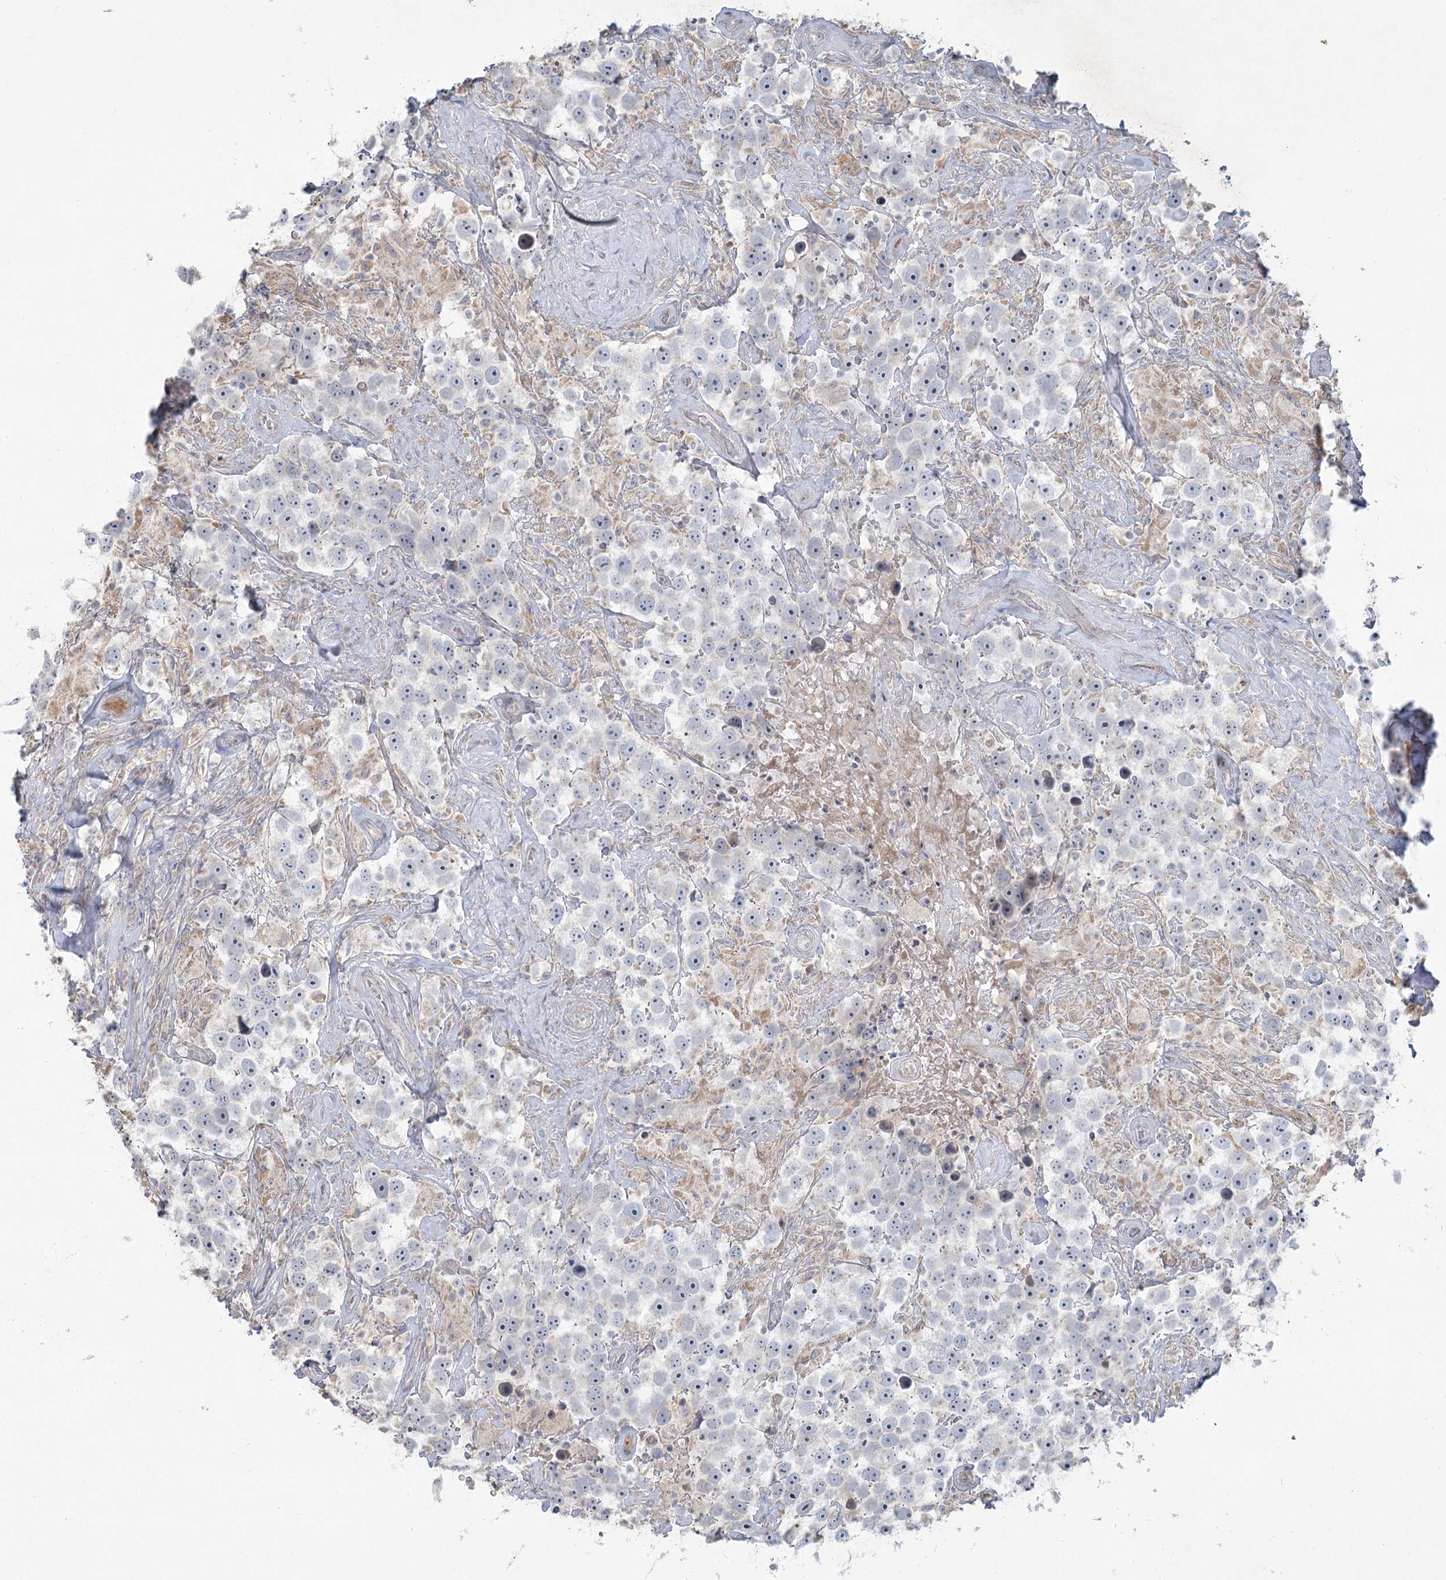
{"staining": {"intensity": "negative", "quantity": "none", "location": "none"}, "tissue": "testis cancer", "cell_type": "Tumor cells", "image_type": "cancer", "snomed": [{"axis": "morphology", "description": "Seminoma, NOS"}, {"axis": "topography", "description": "Testis"}], "caption": "Tumor cells are negative for brown protein staining in testis seminoma.", "gene": "PLA2G12A", "patient": {"sex": "male", "age": 49}}